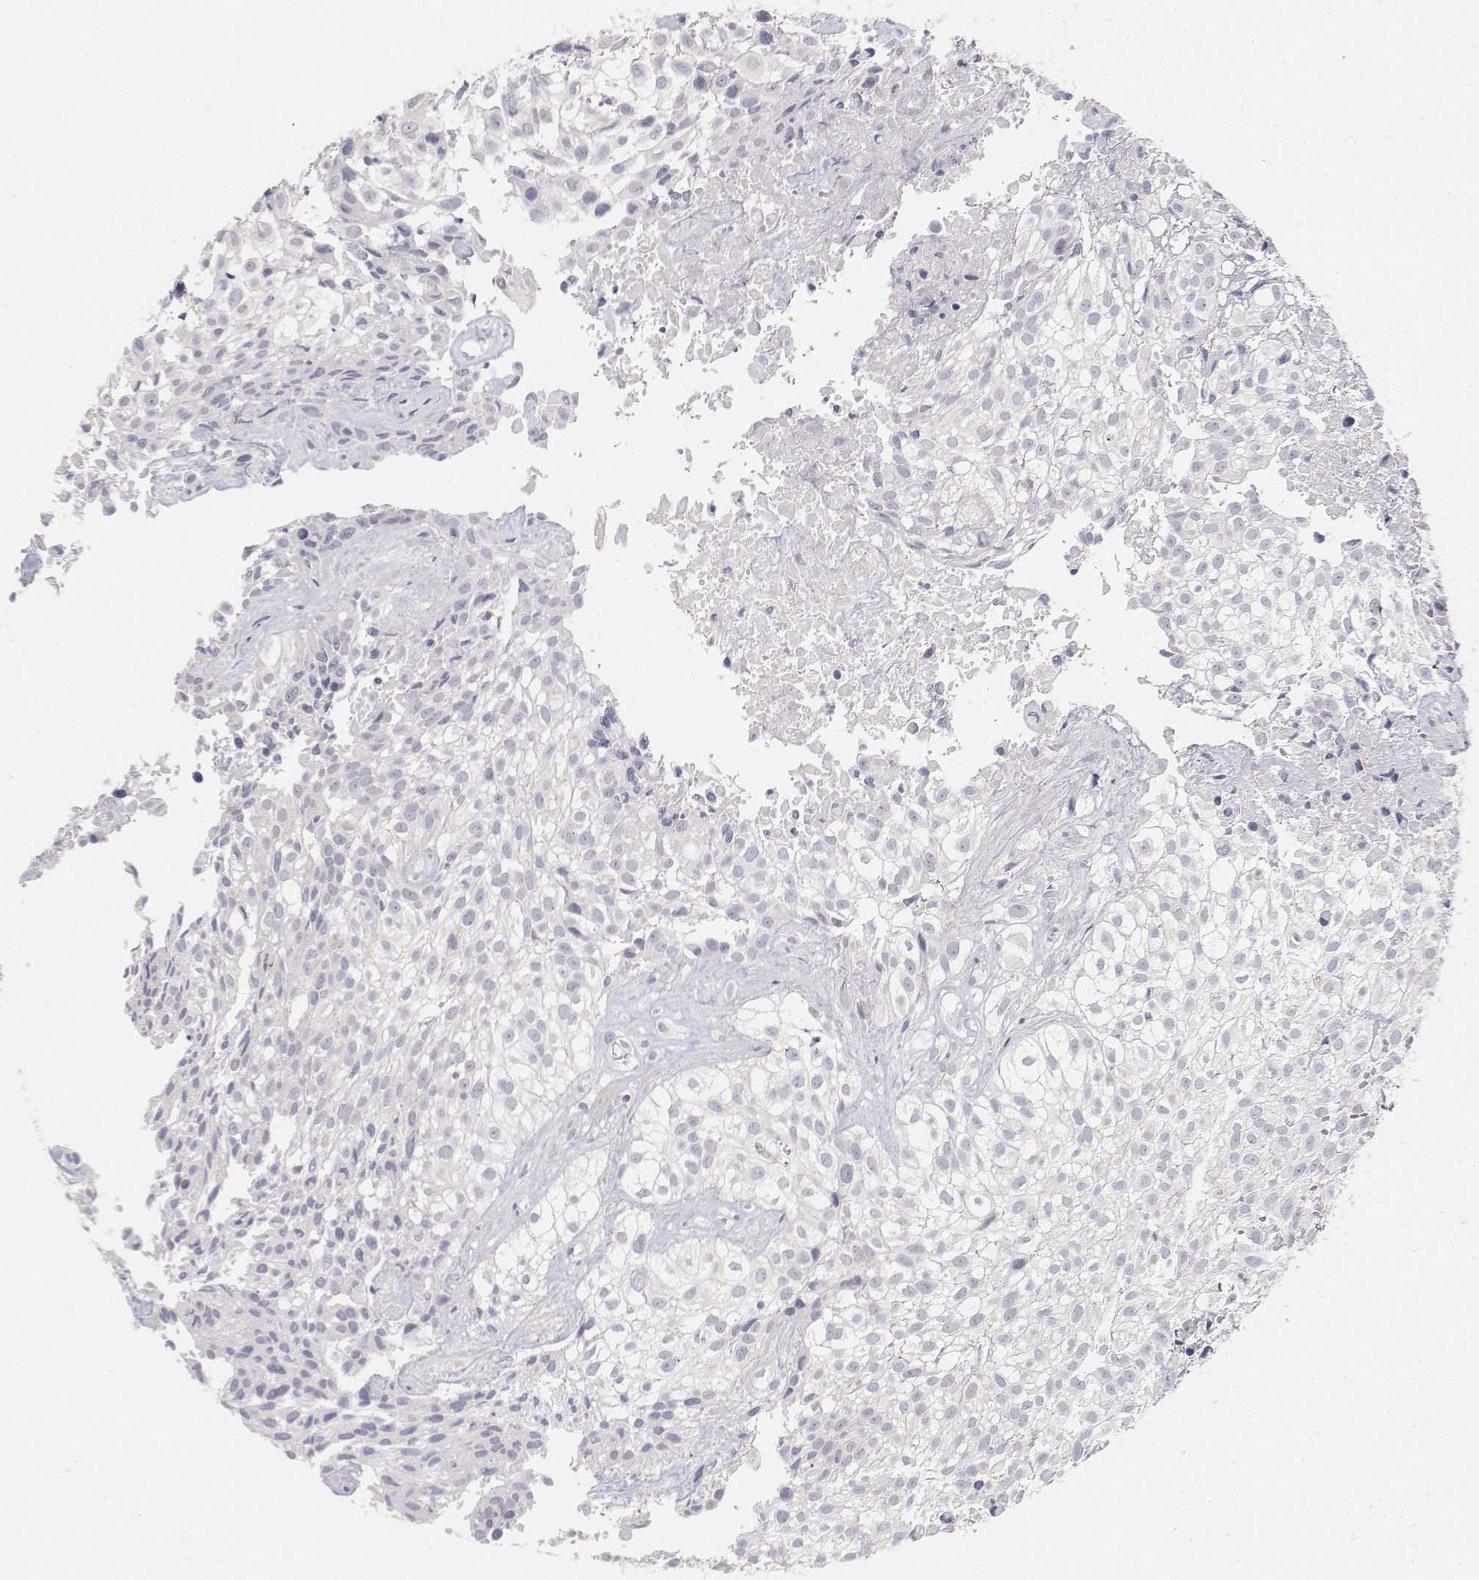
{"staining": {"intensity": "negative", "quantity": "none", "location": "none"}, "tissue": "urothelial cancer", "cell_type": "Tumor cells", "image_type": "cancer", "snomed": [{"axis": "morphology", "description": "Urothelial carcinoma, High grade"}, {"axis": "topography", "description": "Urinary bladder"}], "caption": "This is an immunohistochemistry (IHC) histopathology image of urothelial cancer. There is no staining in tumor cells.", "gene": "PAEP", "patient": {"sex": "male", "age": 56}}